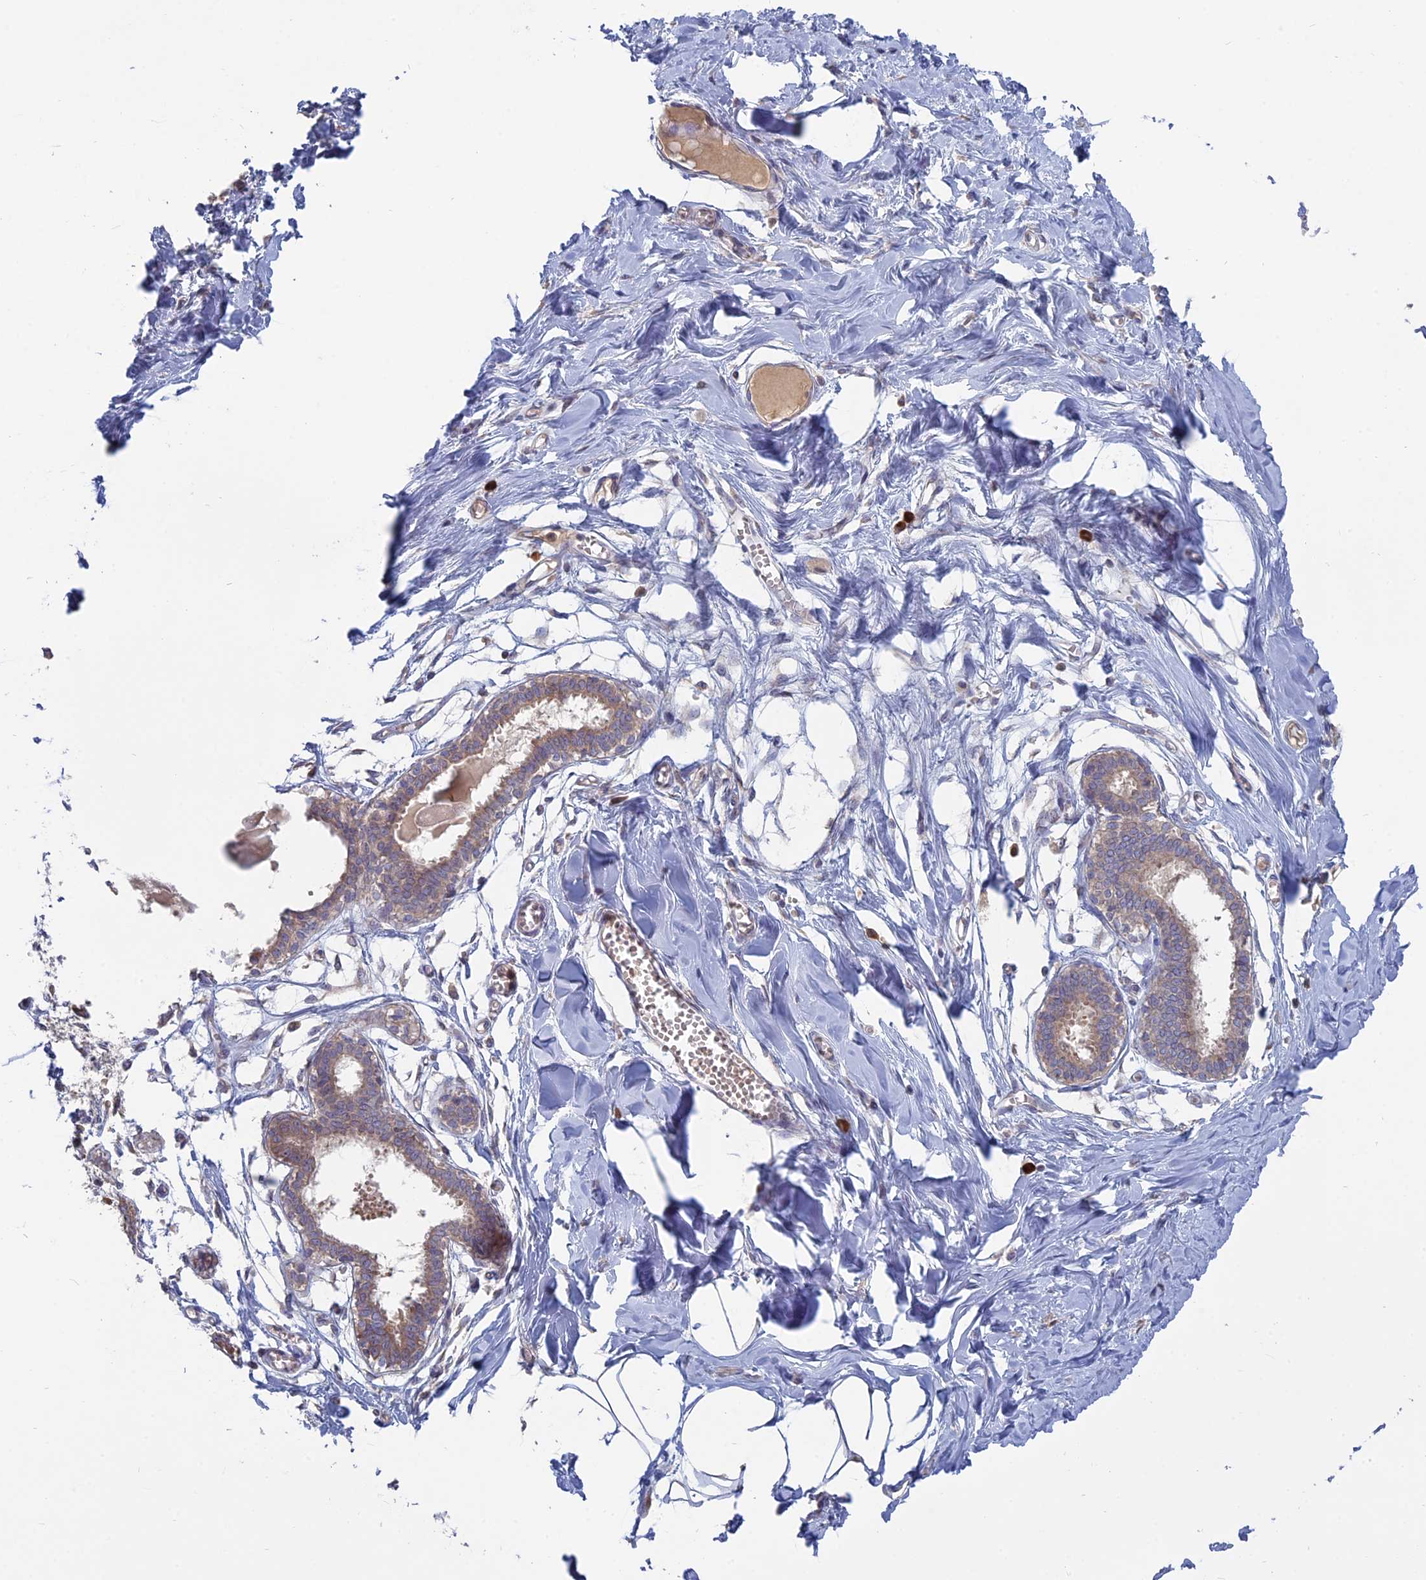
{"staining": {"intensity": "negative", "quantity": "none", "location": "none"}, "tissue": "breast", "cell_type": "Adipocytes", "image_type": "normal", "snomed": [{"axis": "morphology", "description": "Normal tissue, NOS"}, {"axis": "topography", "description": "Breast"}], "caption": "Immunohistochemistry (IHC) micrograph of unremarkable breast stained for a protein (brown), which displays no staining in adipocytes. The staining is performed using DAB (3,3'-diaminobenzidine) brown chromogen with nuclei counter-stained in using hematoxylin.", "gene": "TMEM208", "patient": {"sex": "female", "age": 27}}